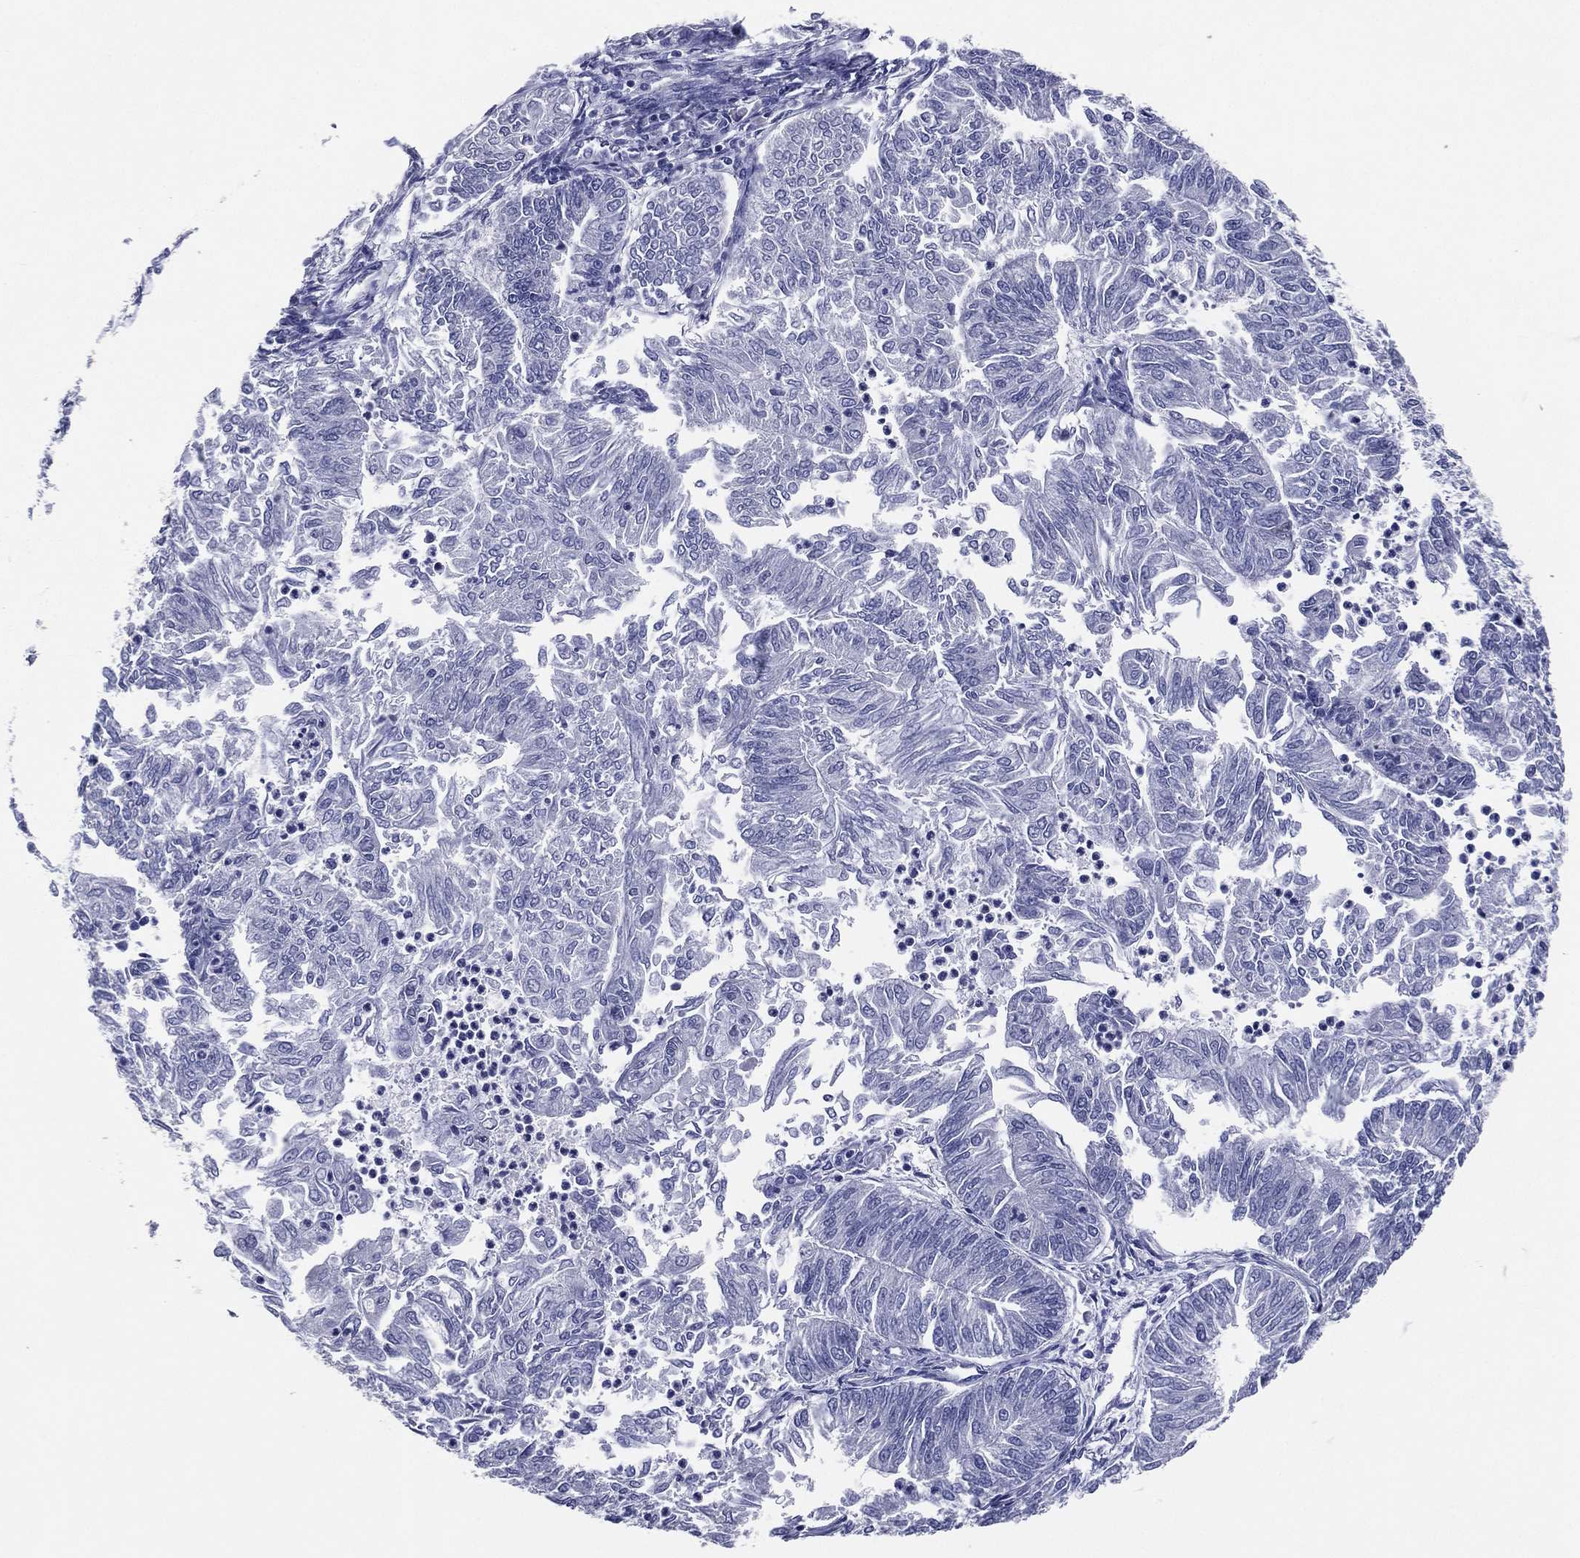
{"staining": {"intensity": "negative", "quantity": "none", "location": "none"}, "tissue": "endometrial cancer", "cell_type": "Tumor cells", "image_type": "cancer", "snomed": [{"axis": "morphology", "description": "Adenocarcinoma, NOS"}, {"axis": "topography", "description": "Endometrium"}], "caption": "DAB (3,3'-diaminobenzidine) immunohistochemical staining of adenocarcinoma (endometrial) reveals no significant expression in tumor cells.", "gene": "TFAP2A", "patient": {"sex": "female", "age": 59}}